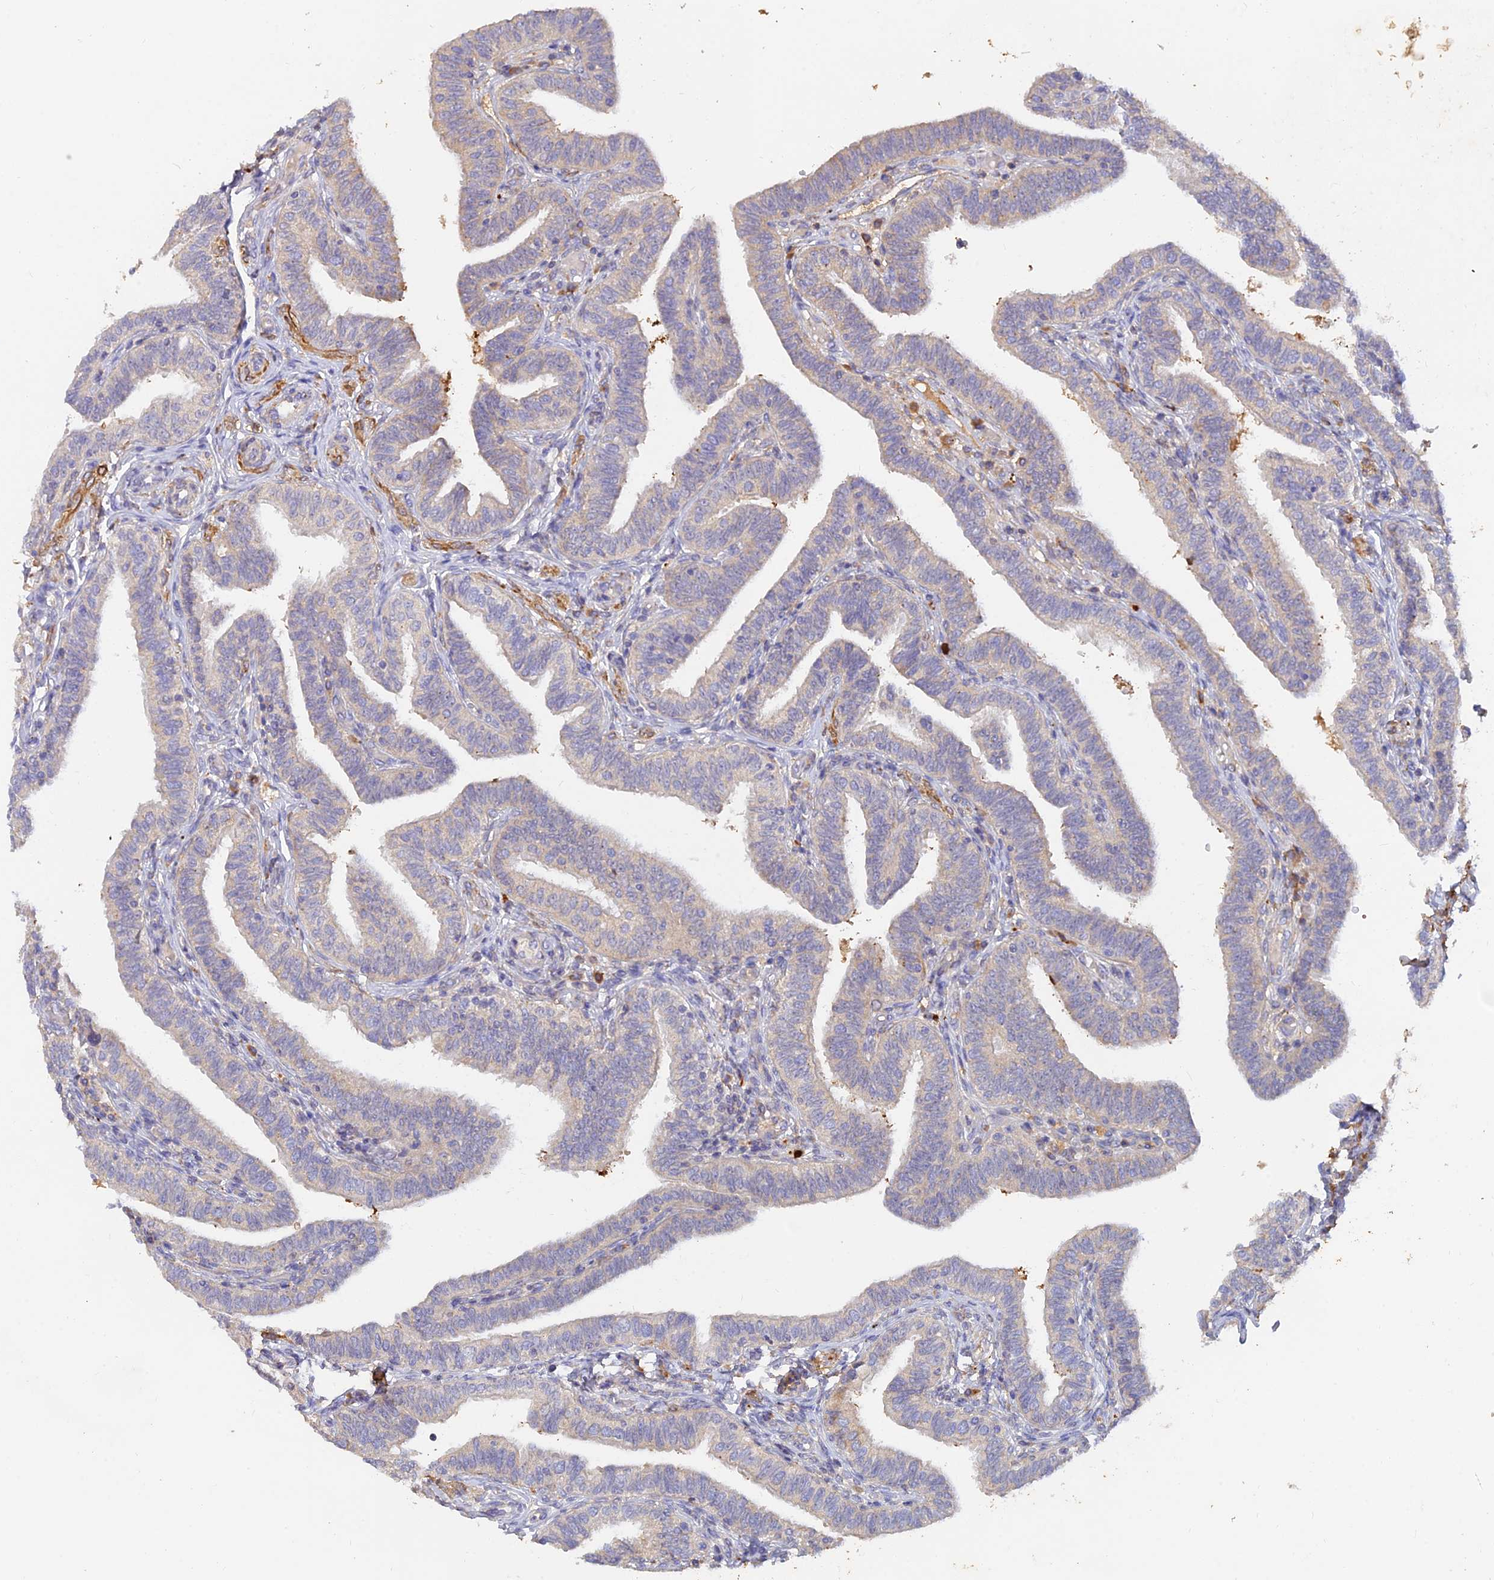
{"staining": {"intensity": "moderate", "quantity": "<25%", "location": "cytoplasmic/membranous"}, "tissue": "fallopian tube", "cell_type": "Glandular cells", "image_type": "normal", "snomed": [{"axis": "morphology", "description": "Normal tissue, NOS"}, {"axis": "topography", "description": "Fallopian tube"}], "caption": "Normal fallopian tube displays moderate cytoplasmic/membranous staining in approximately <25% of glandular cells, visualized by immunohistochemistry. The protein is shown in brown color, while the nuclei are stained blue.", "gene": "ACSM5", "patient": {"sex": "female", "age": 39}}